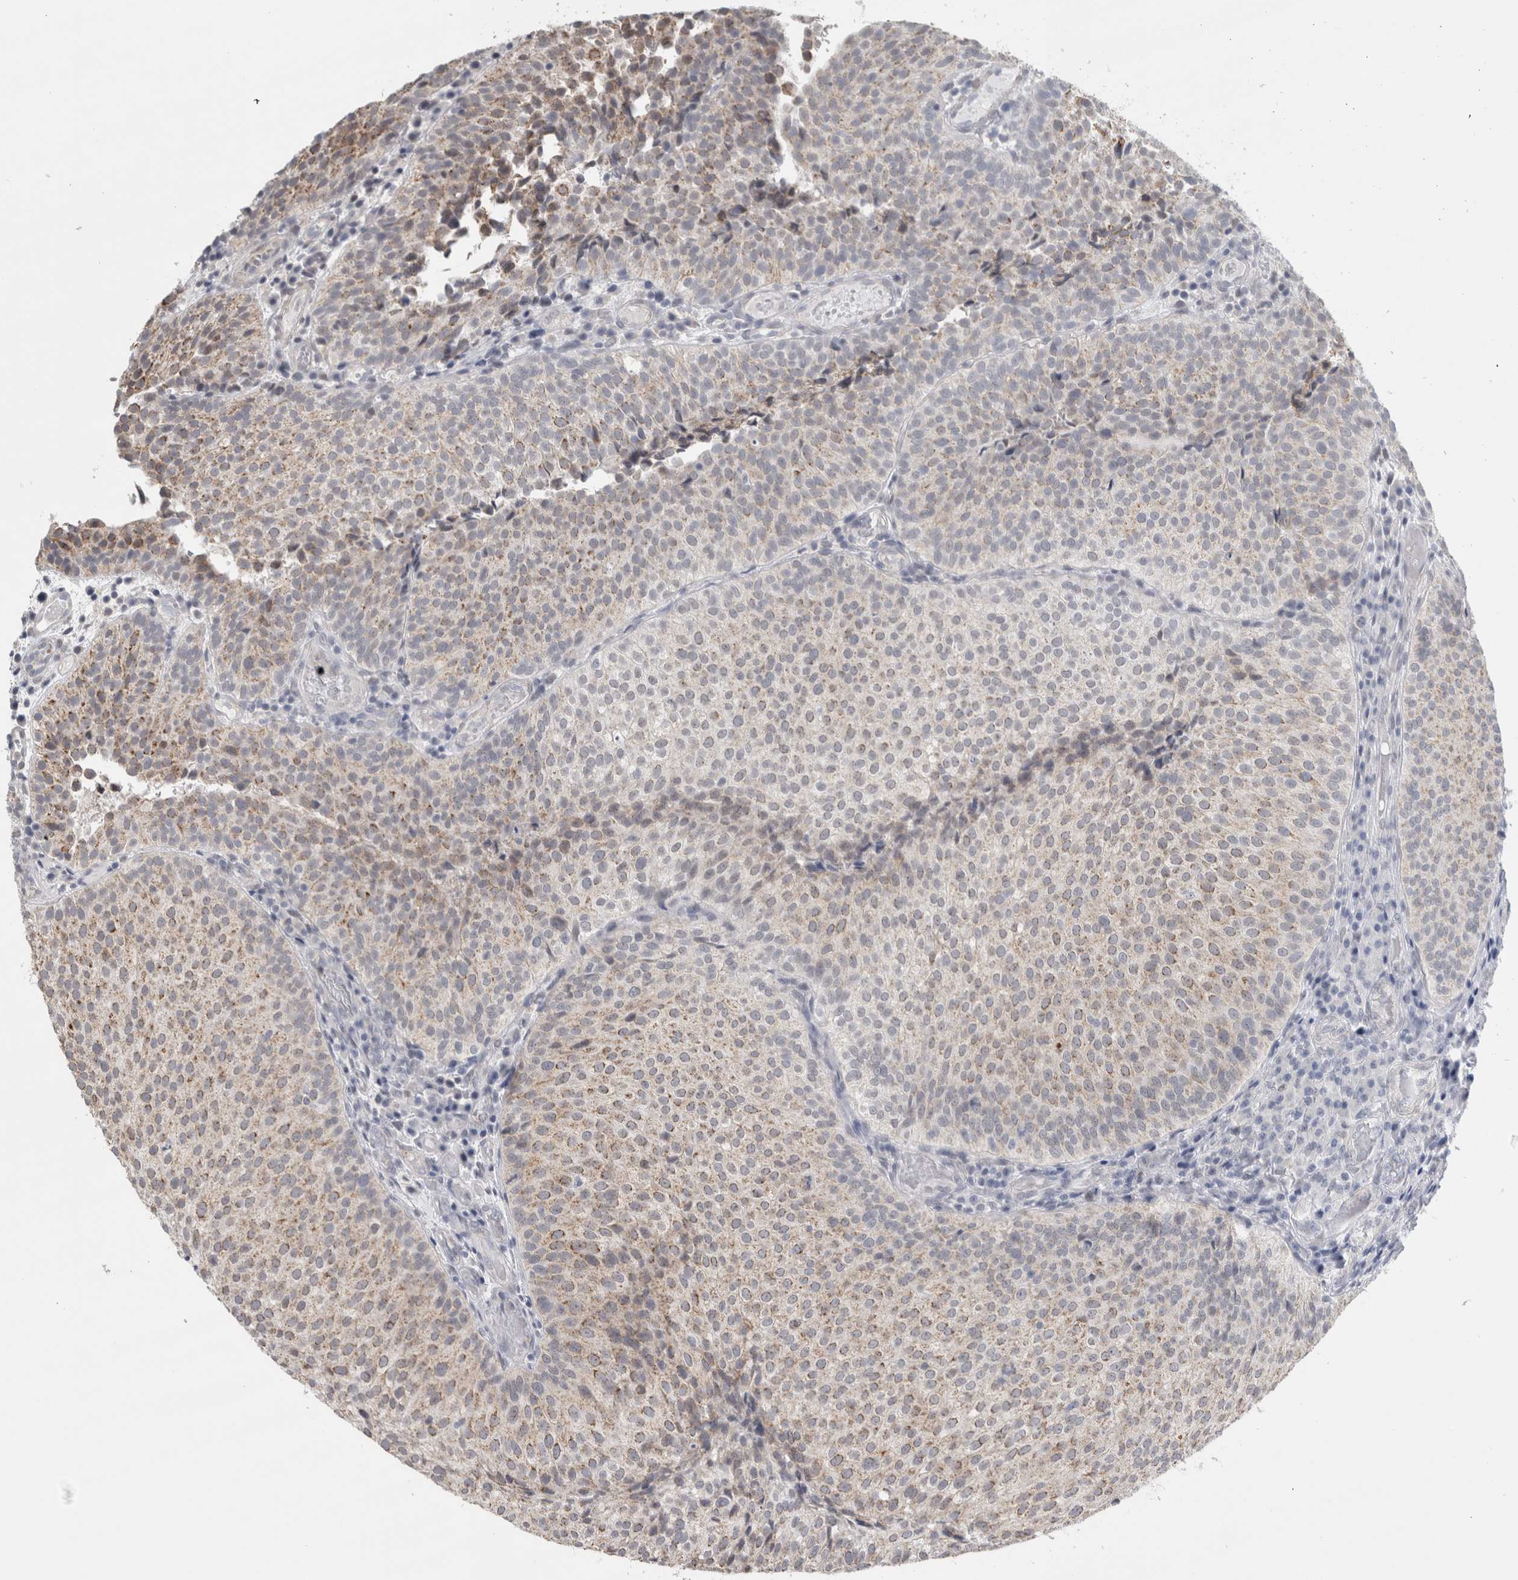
{"staining": {"intensity": "weak", "quantity": ">75%", "location": "cytoplasmic/membranous"}, "tissue": "urothelial cancer", "cell_type": "Tumor cells", "image_type": "cancer", "snomed": [{"axis": "morphology", "description": "Urothelial carcinoma, Low grade"}, {"axis": "topography", "description": "Urinary bladder"}], "caption": "Immunohistochemistry staining of urothelial cancer, which shows low levels of weak cytoplasmic/membranous expression in about >75% of tumor cells indicating weak cytoplasmic/membranous protein expression. The staining was performed using DAB (3,3'-diaminobenzidine) (brown) for protein detection and nuclei were counterstained in hematoxylin (blue).", "gene": "PLIN1", "patient": {"sex": "male", "age": 86}}